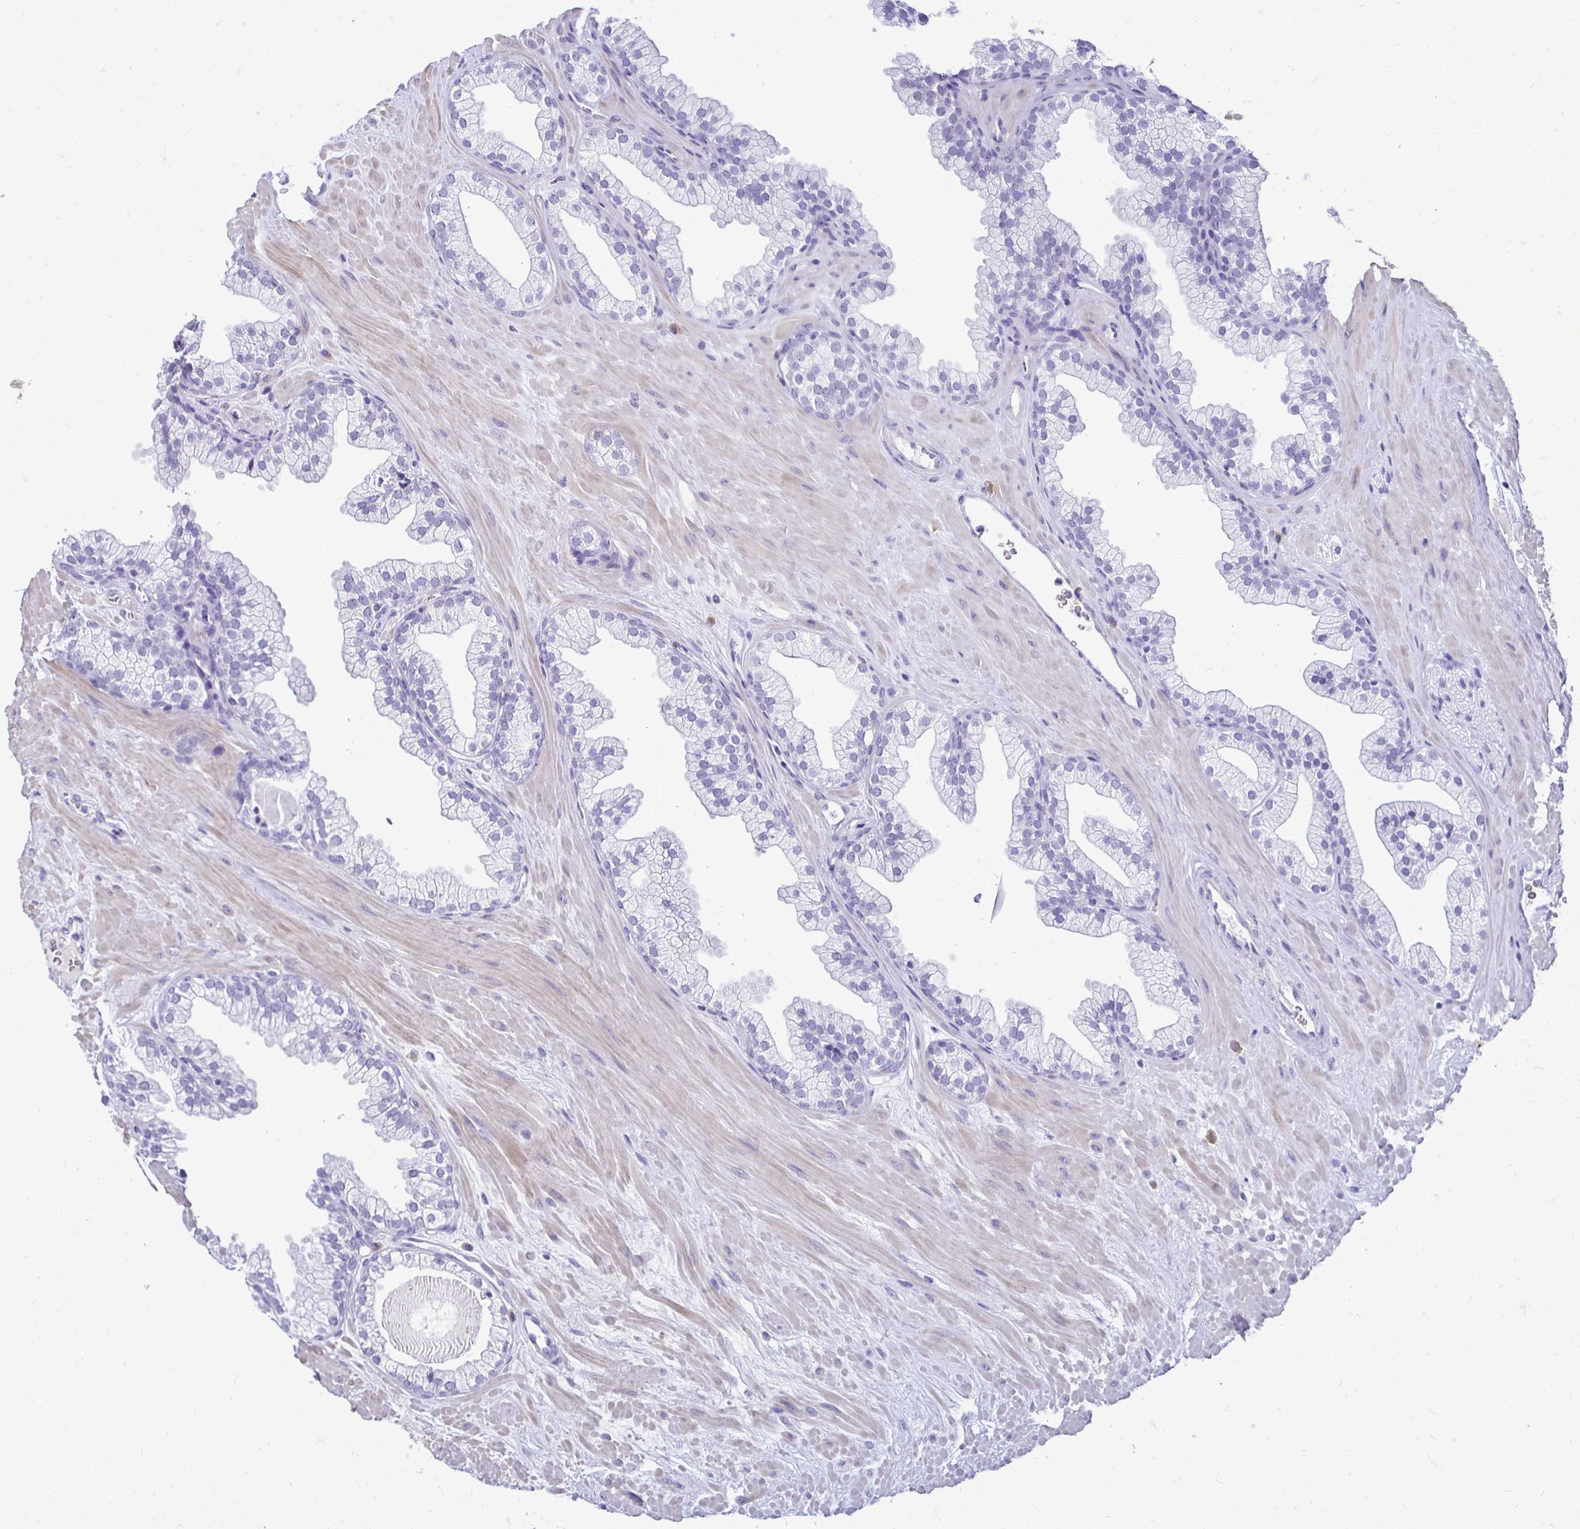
{"staining": {"intensity": "negative", "quantity": "none", "location": "none"}, "tissue": "prostate", "cell_type": "Glandular cells", "image_type": "normal", "snomed": [{"axis": "morphology", "description": "Normal tissue, NOS"}, {"axis": "topography", "description": "Prostate"}, {"axis": "topography", "description": "Peripheral nerve tissue"}], "caption": "Immunohistochemical staining of unremarkable prostate shows no significant staining in glandular cells.", "gene": "RHBDL3", "patient": {"sex": "male", "age": 61}}